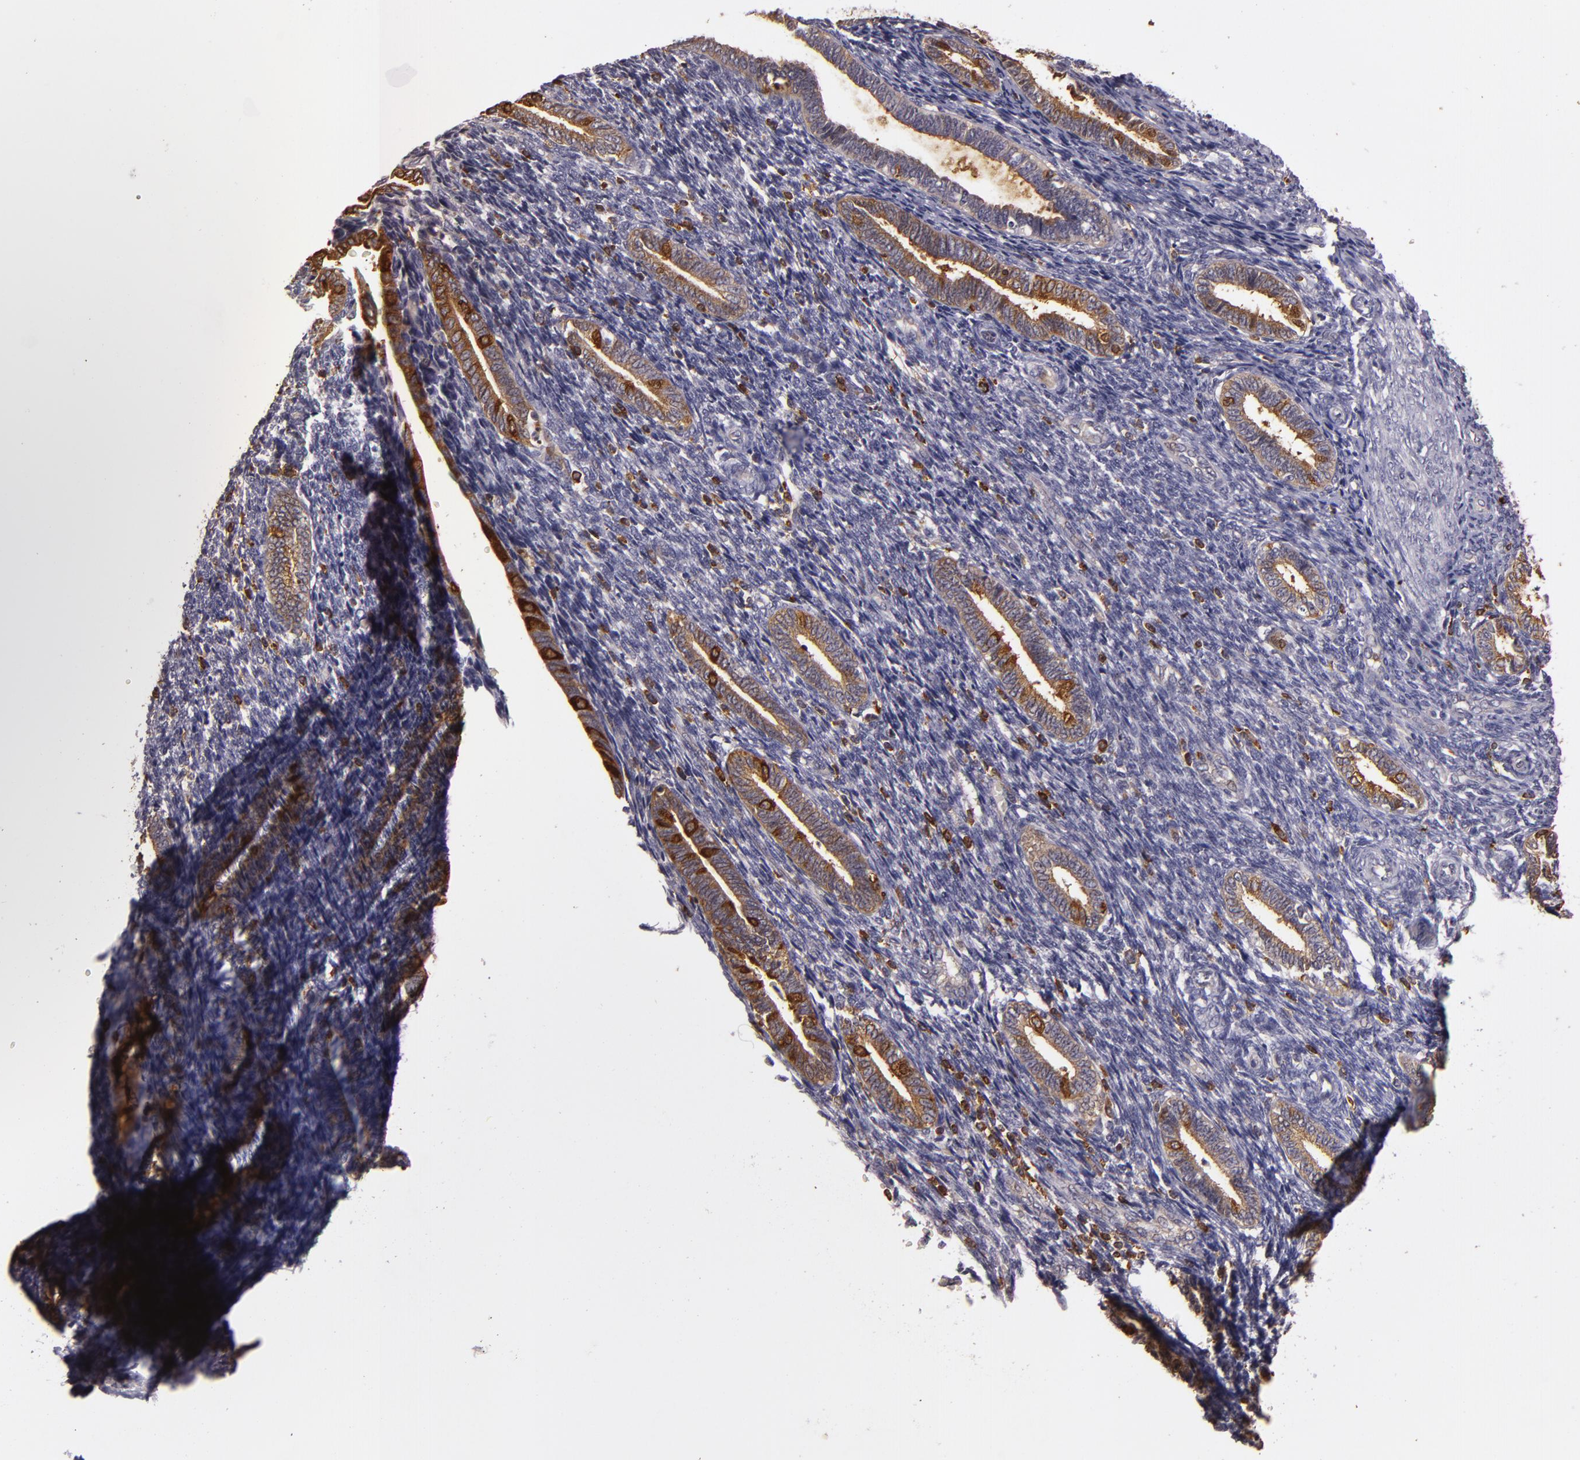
{"staining": {"intensity": "weak", "quantity": "25%-75%", "location": "cytoplasmic/membranous"}, "tissue": "endometrium", "cell_type": "Cells in endometrial stroma", "image_type": "normal", "snomed": [{"axis": "morphology", "description": "Normal tissue, NOS"}, {"axis": "topography", "description": "Endometrium"}], "caption": "Immunohistochemistry (IHC) of unremarkable human endometrium reveals low levels of weak cytoplasmic/membranous positivity in about 25%-75% of cells in endometrial stroma. (brown staining indicates protein expression, while blue staining denotes nuclei).", "gene": "SLC9A3R1", "patient": {"sex": "female", "age": 27}}